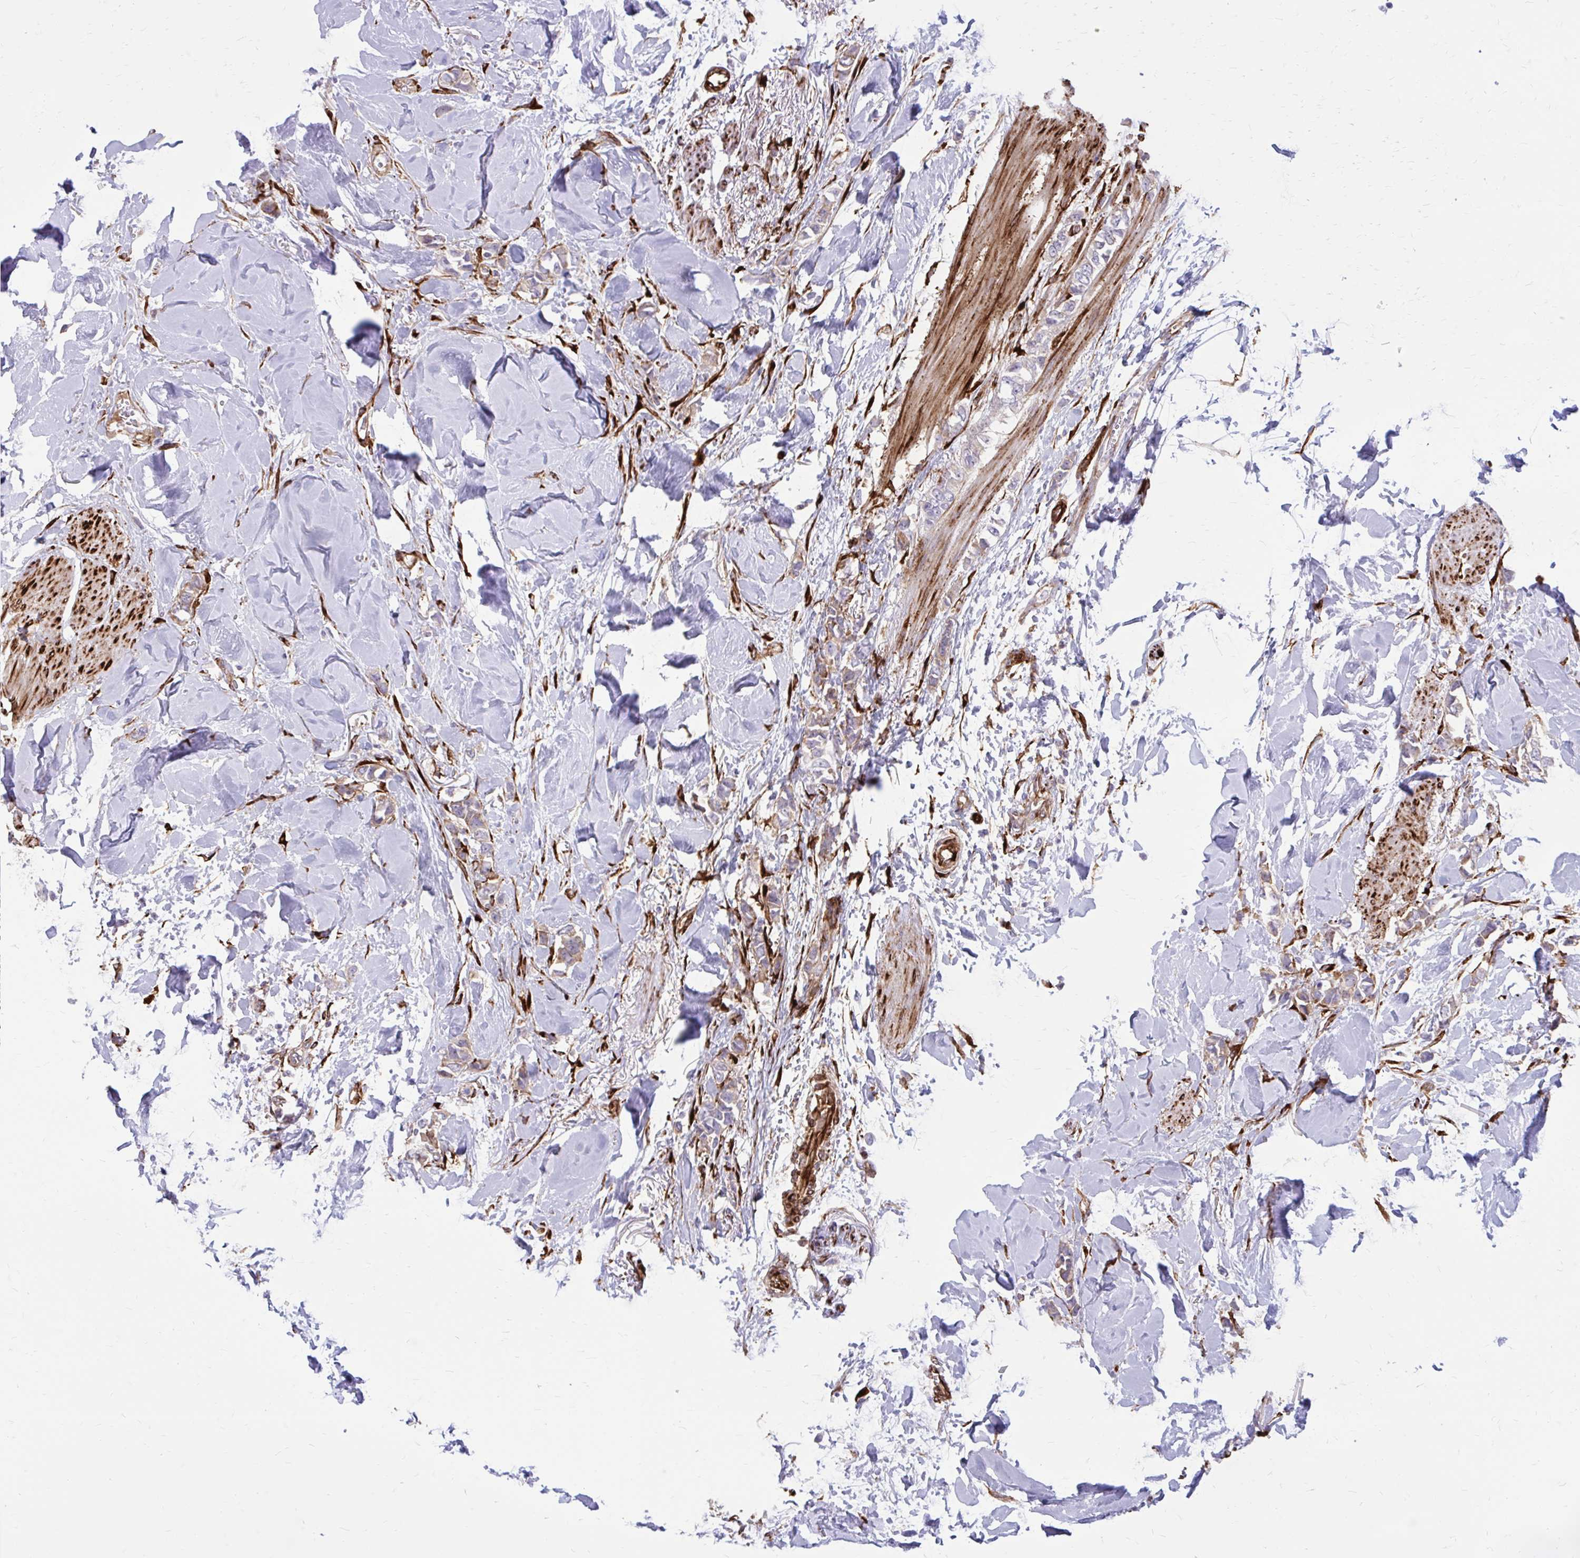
{"staining": {"intensity": "weak", "quantity": "25%-75%", "location": "cytoplasmic/membranous"}, "tissue": "breast cancer", "cell_type": "Tumor cells", "image_type": "cancer", "snomed": [{"axis": "morphology", "description": "Lobular carcinoma"}, {"axis": "topography", "description": "Breast"}], "caption": "Protein expression analysis of human breast cancer reveals weak cytoplasmic/membranous positivity in about 25%-75% of tumor cells.", "gene": "BEND5", "patient": {"sex": "female", "age": 91}}